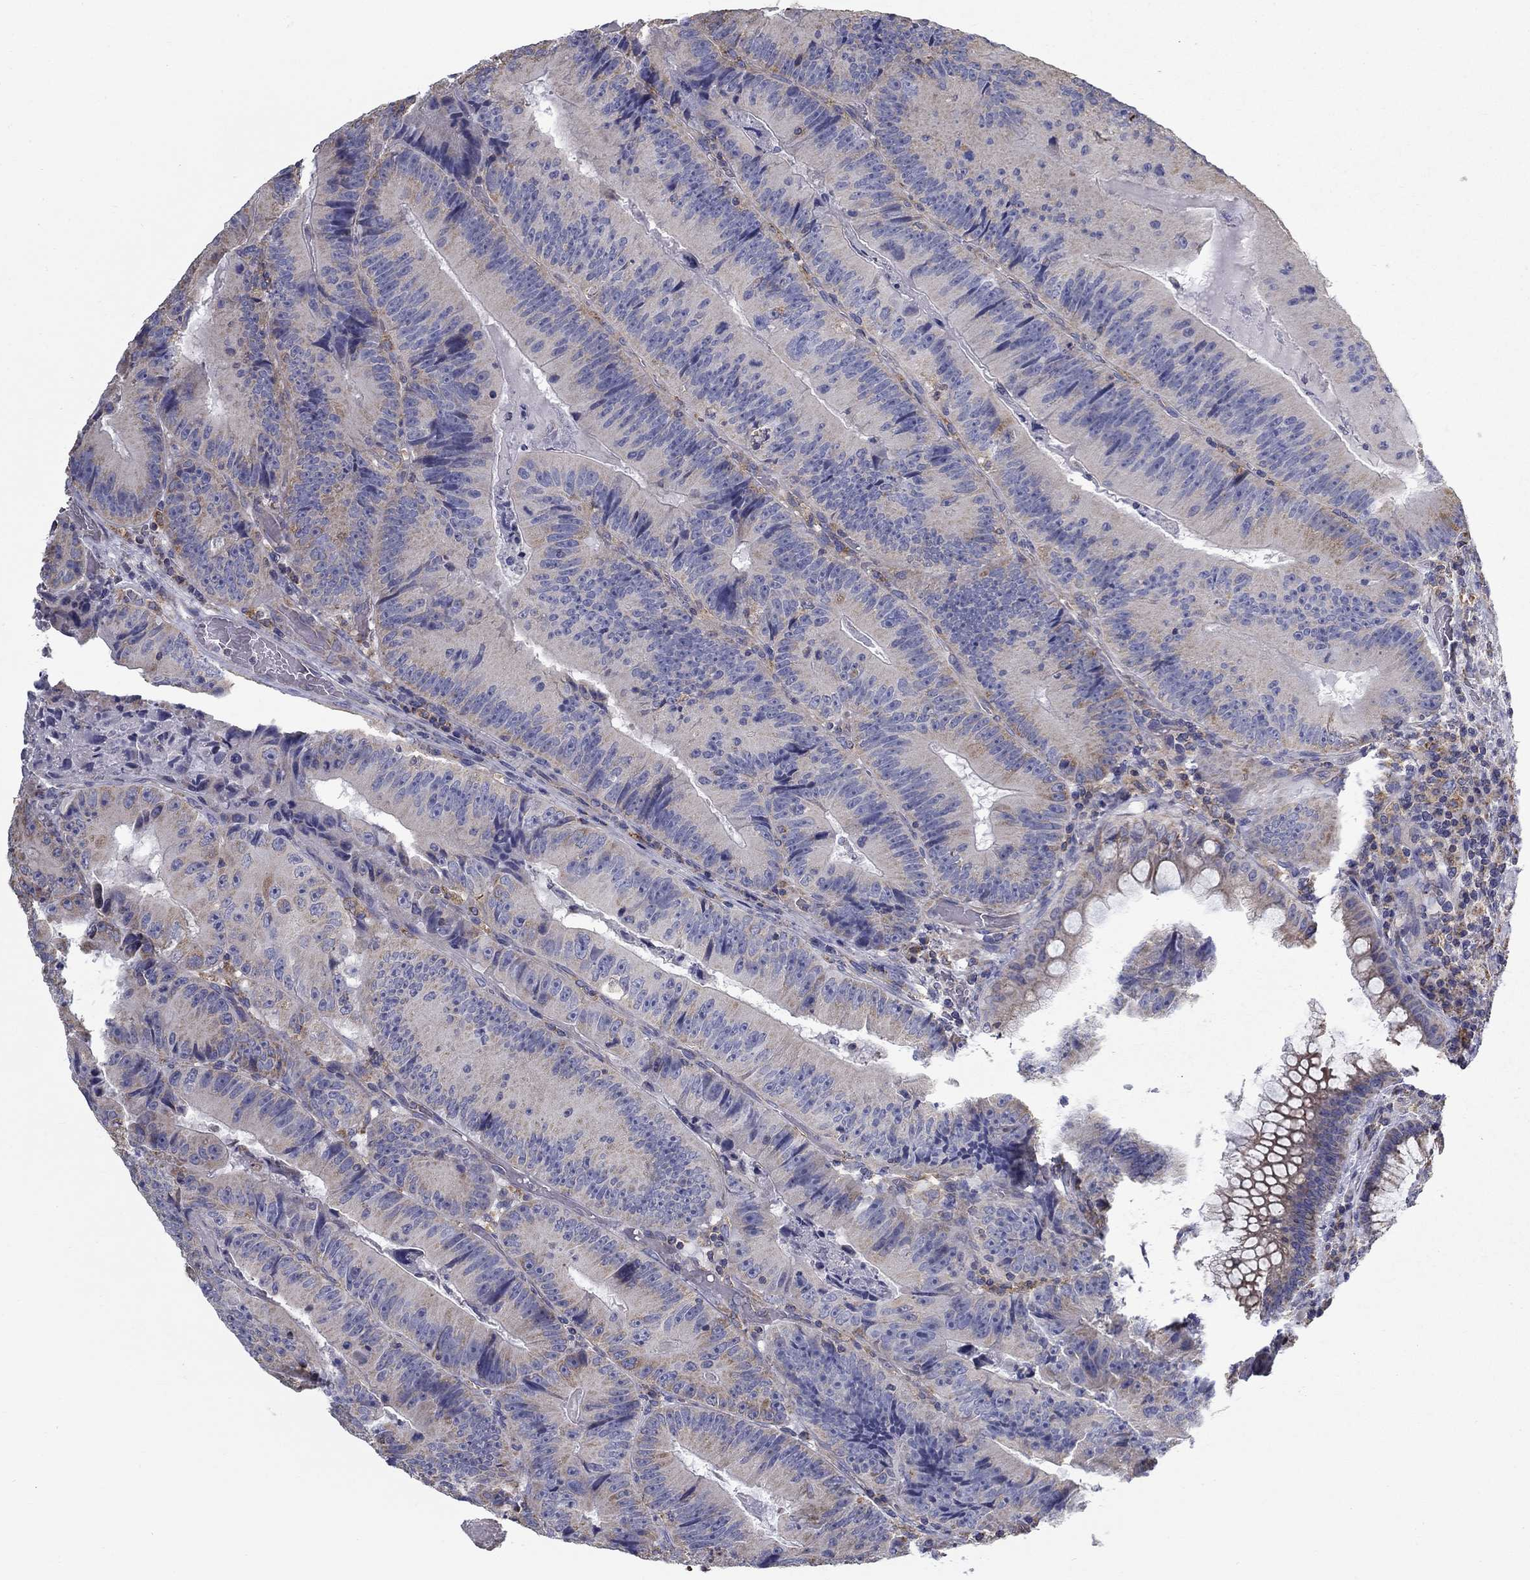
{"staining": {"intensity": "moderate", "quantity": "<25%", "location": "cytoplasmic/membranous"}, "tissue": "colorectal cancer", "cell_type": "Tumor cells", "image_type": "cancer", "snomed": [{"axis": "morphology", "description": "Adenocarcinoma, NOS"}, {"axis": "topography", "description": "Colon"}], "caption": "An image of human colorectal adenocarcinoma stained for a protein exhibits moderate cytoplasmic/membranous brown staining in tumor cells.", "gene": "NME5", "patient": {"sex": "female", "age": 86}}